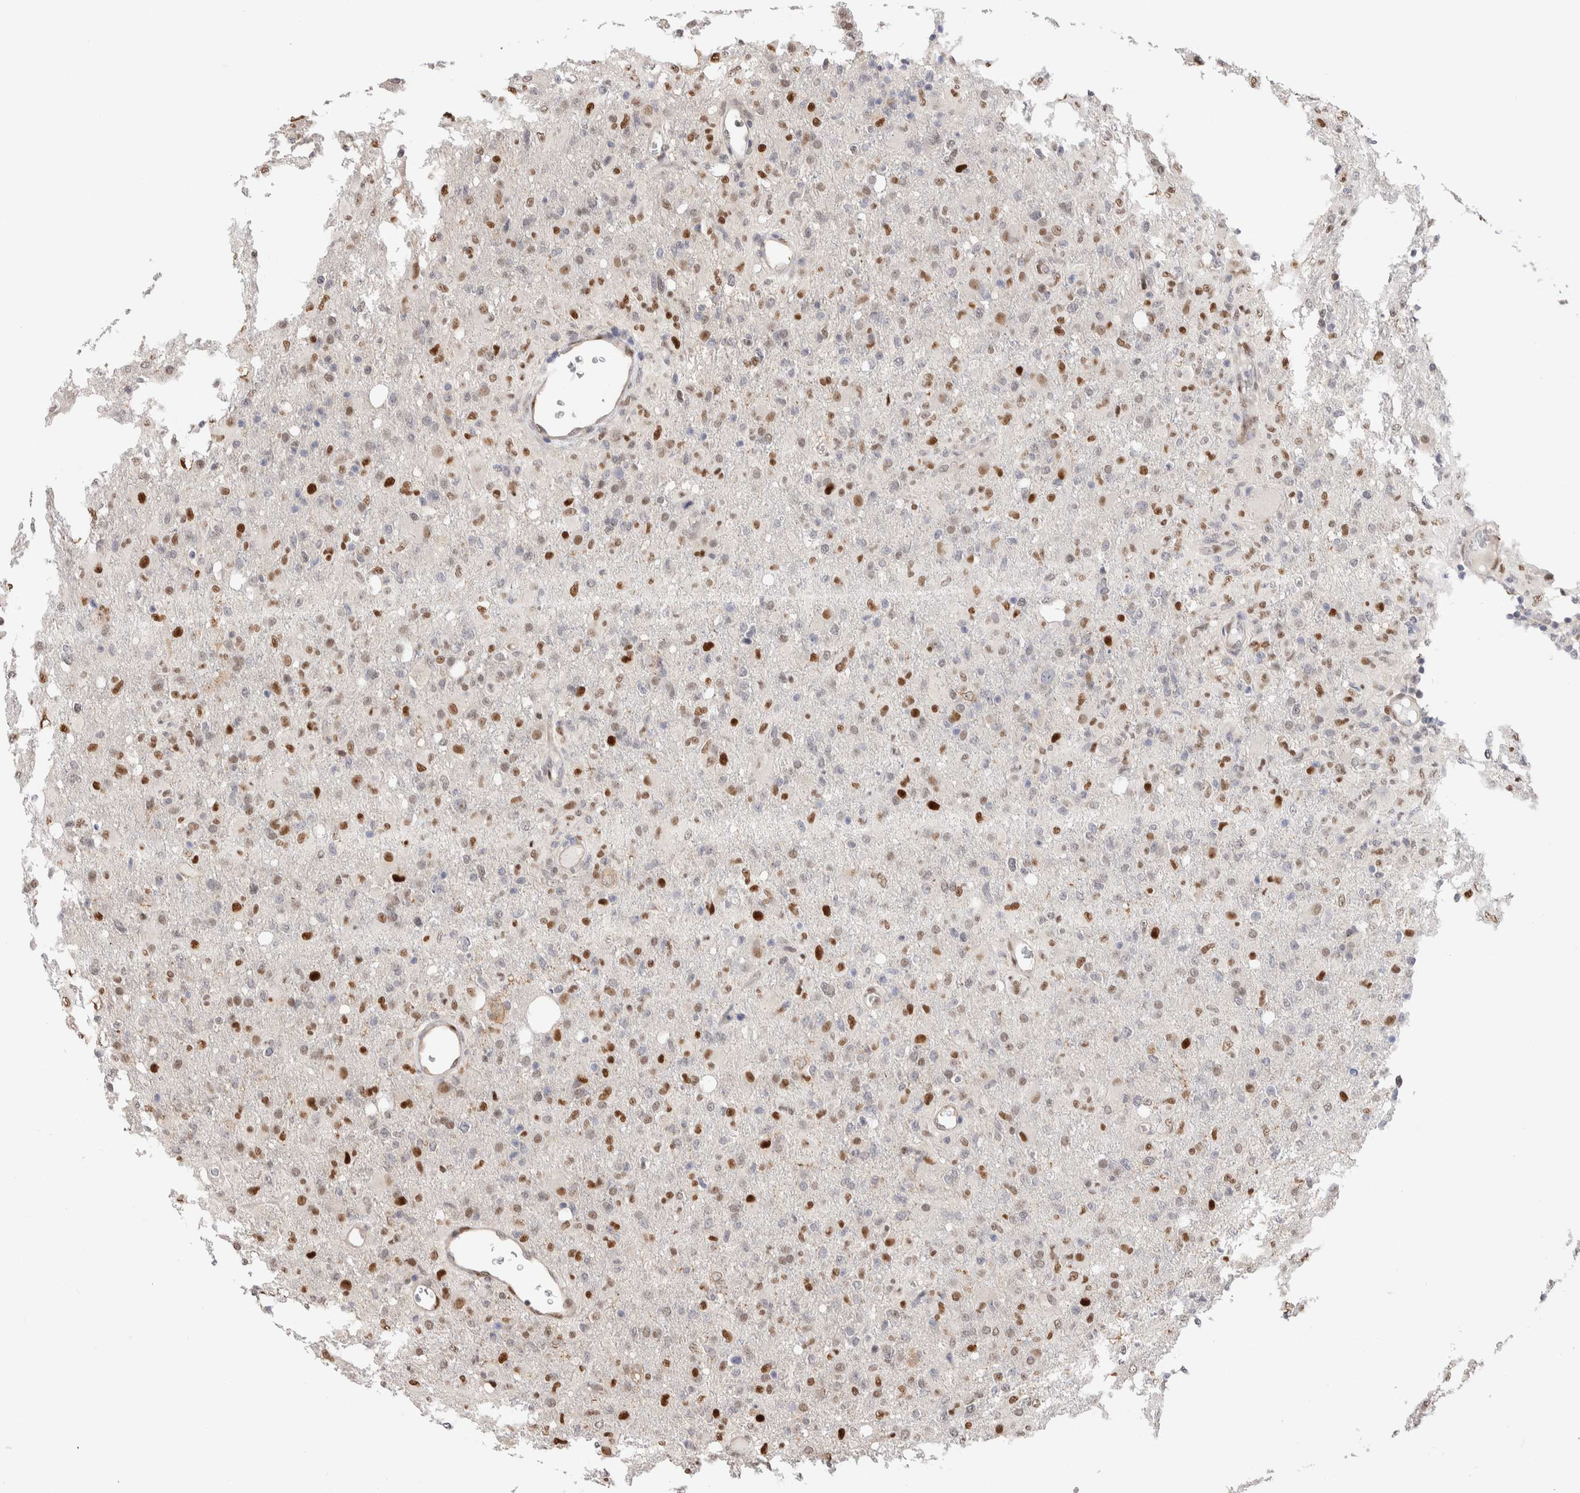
{"staining": {"intensity": "moderate", "quantity": "25%-75%", "location": "nuclear"}, "tissue": "glioma", "cell_type": "Tumor cells", "image_type": "cancer", "snomed": [{"axis": "morphology", "description": "Glioma, malignant, High grade"}, {"axis": "topography", "description": "Brain"}], "caption": "High-grade glioma (malignant) stained with a protein marker shows moderate staining in tumor cells.", "gene": "NSMAF", "patient": {"sex": "female", "age": 57}}